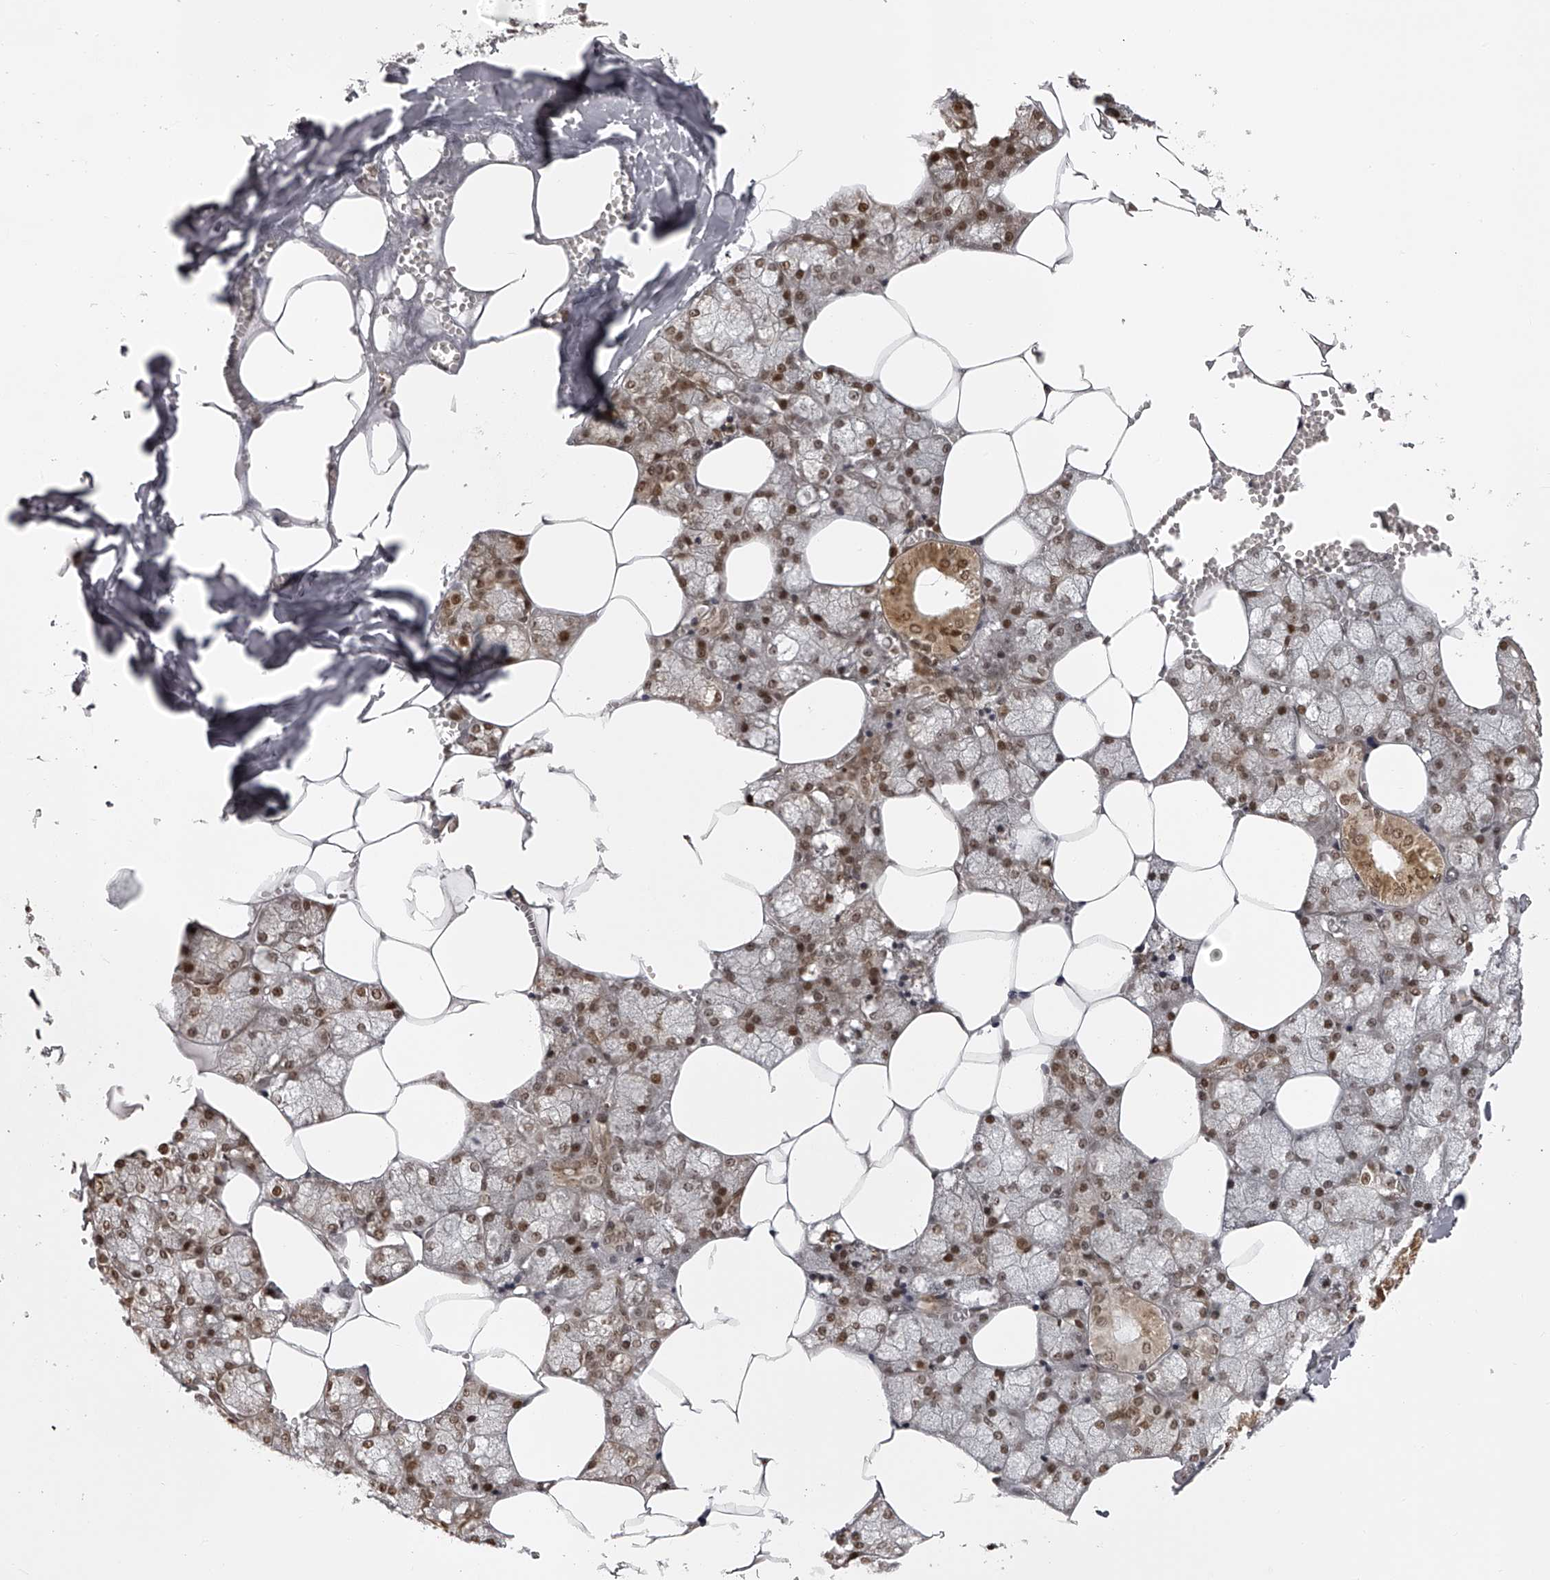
{"staining": {"intensity": "moderate", "quantity": "25%-75%", "location": "cytoplasmic/membranous,nuclear"}, "tissue": "salivary gland", "cell_type": "Glandular cells", "image_type": "normal", "snomed": [{"axis": "morphology", "description": "Normal tissue, NOS"}, {"axis": "topography", "description": "Salivary gland"}], "caption": "Immunohistochemistry (IHC) staining of normal salivary gland, which exhibits medium levels of moderate cytoplasmic/membranous,nuclear staining in about 25%-75% of glandular cells indicating moderate cytoplasmic/membranous,nuclear protein staining. The staining was performed using DAB (3,3'-diaminobenzidine) (brown) for protein detection and nuclei were counterstained in hematoxylin (blue).", "gene": "ODF2L", "patient": {"sex": "male", "age": 62}}